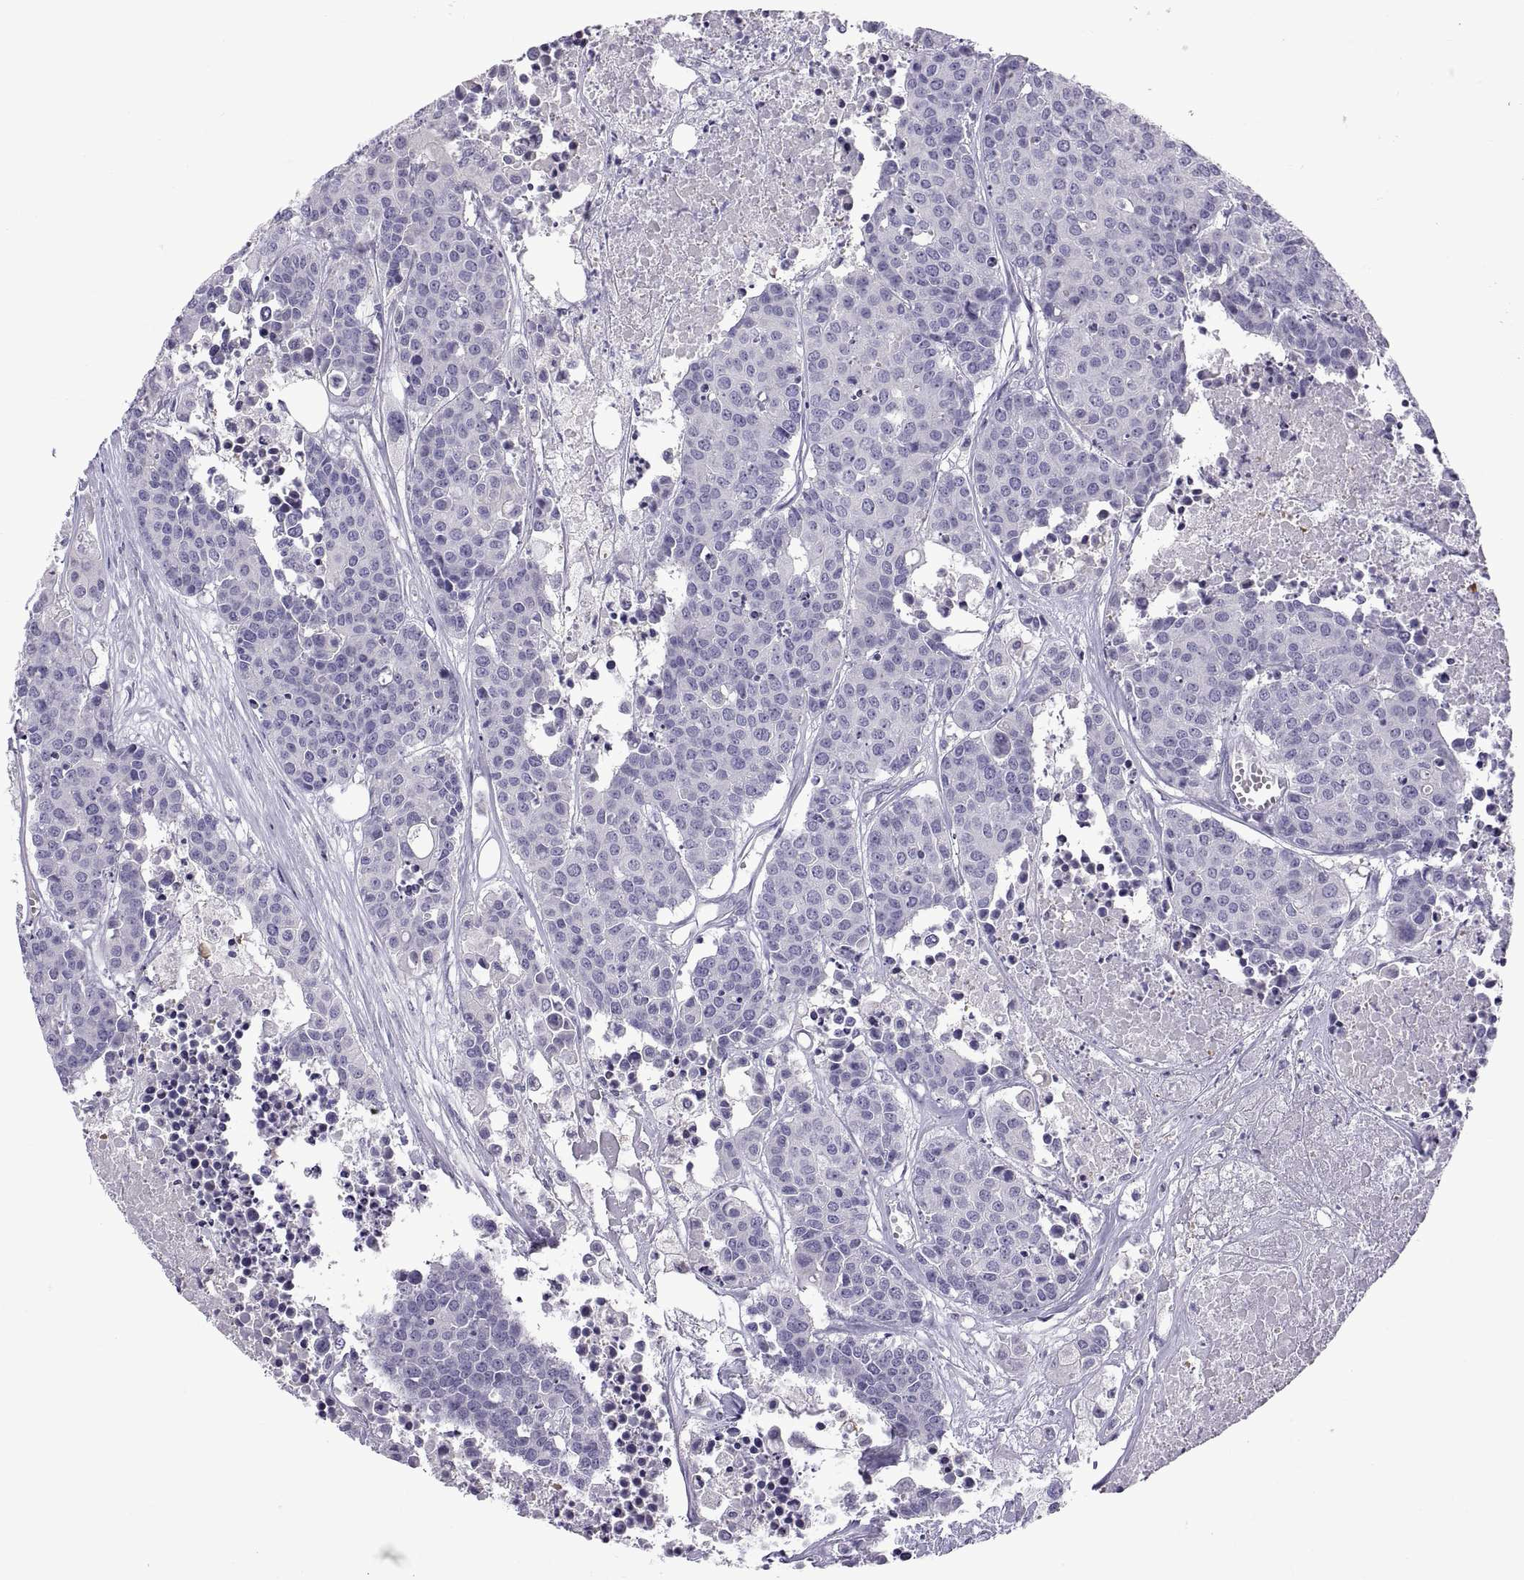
{"staining": {"intensity": "negative", "quantity": "none", "location": "none"}, "tissue": "carcinoid", "cell_type": "Tumor cells", "image_type": "cancer", "snomed": [{"axis": "morphology", "description": "Carcinoid, malignant, NOS"}, {"axis": "topography", "description": "Colon"}], "caption": "The immunohistochemistry (IHC) image has no significant positivity in tumor cells of carcinoid tissue.", "gene": "SPDYE1", "patient": {"sex": "male", "age": 81}}